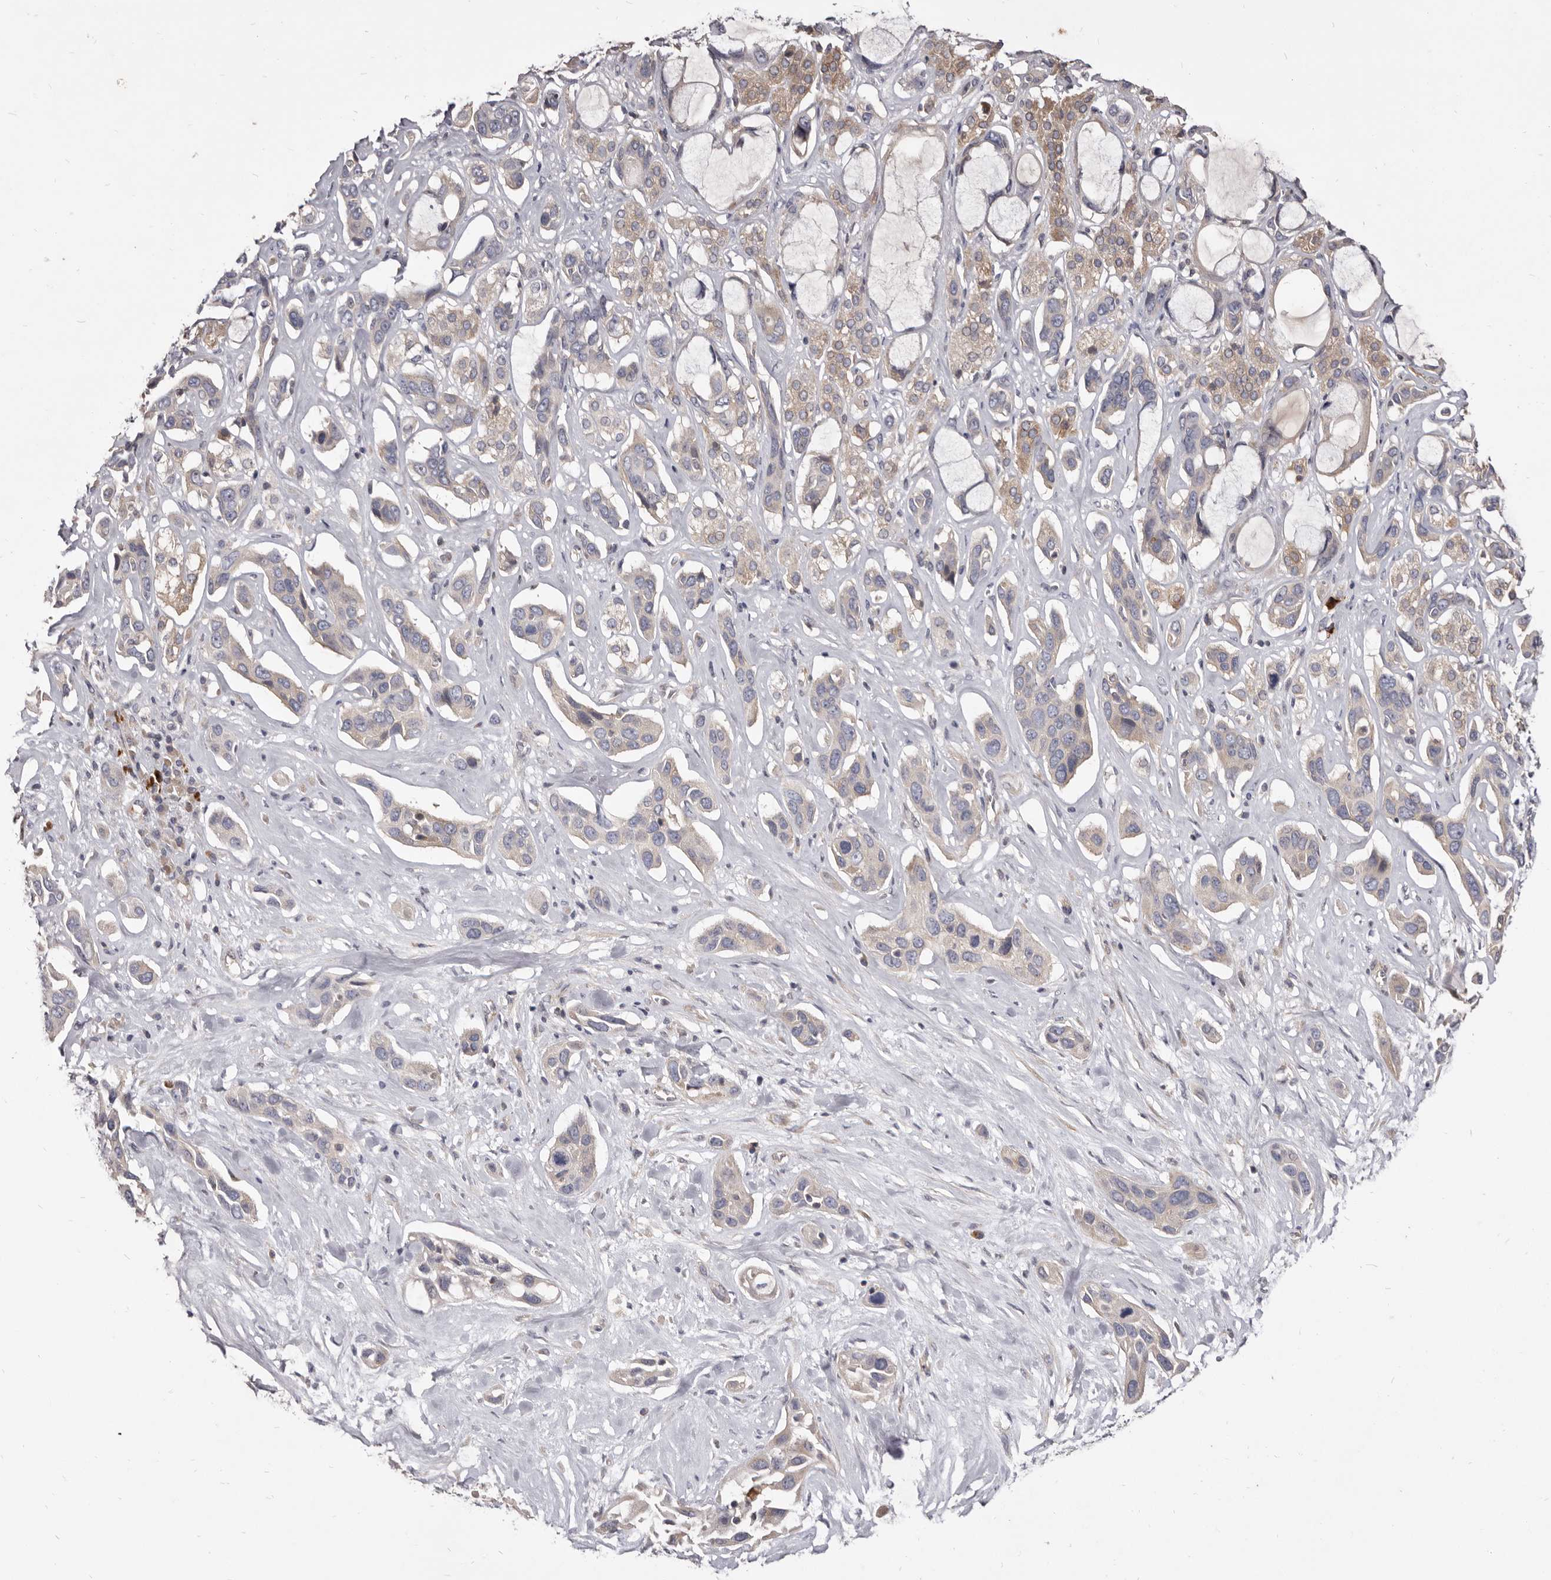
{"staining": {"intensity": "weak", "quantity": "<25%", "location": "cytoplasmic/membranous"}, "tissue": "pancreatic cancer", "cell_type": "Tumor cells", "image_type": "cancer", "snomed": [{"axis": "morphology", "description": "Adenocarcinoma, NOS"}, {"axis": "topography", "description": "Pancreas"}], "caption": "High magnification brightfield microscopy of adenocarcinoma (pancreatic) stained with DAB (brown) and counterstained with hematoxylin (blue): tumor cells show no significant positivity.", "gene": "FAS", "patient": {"sex": "female", "age": 60}}